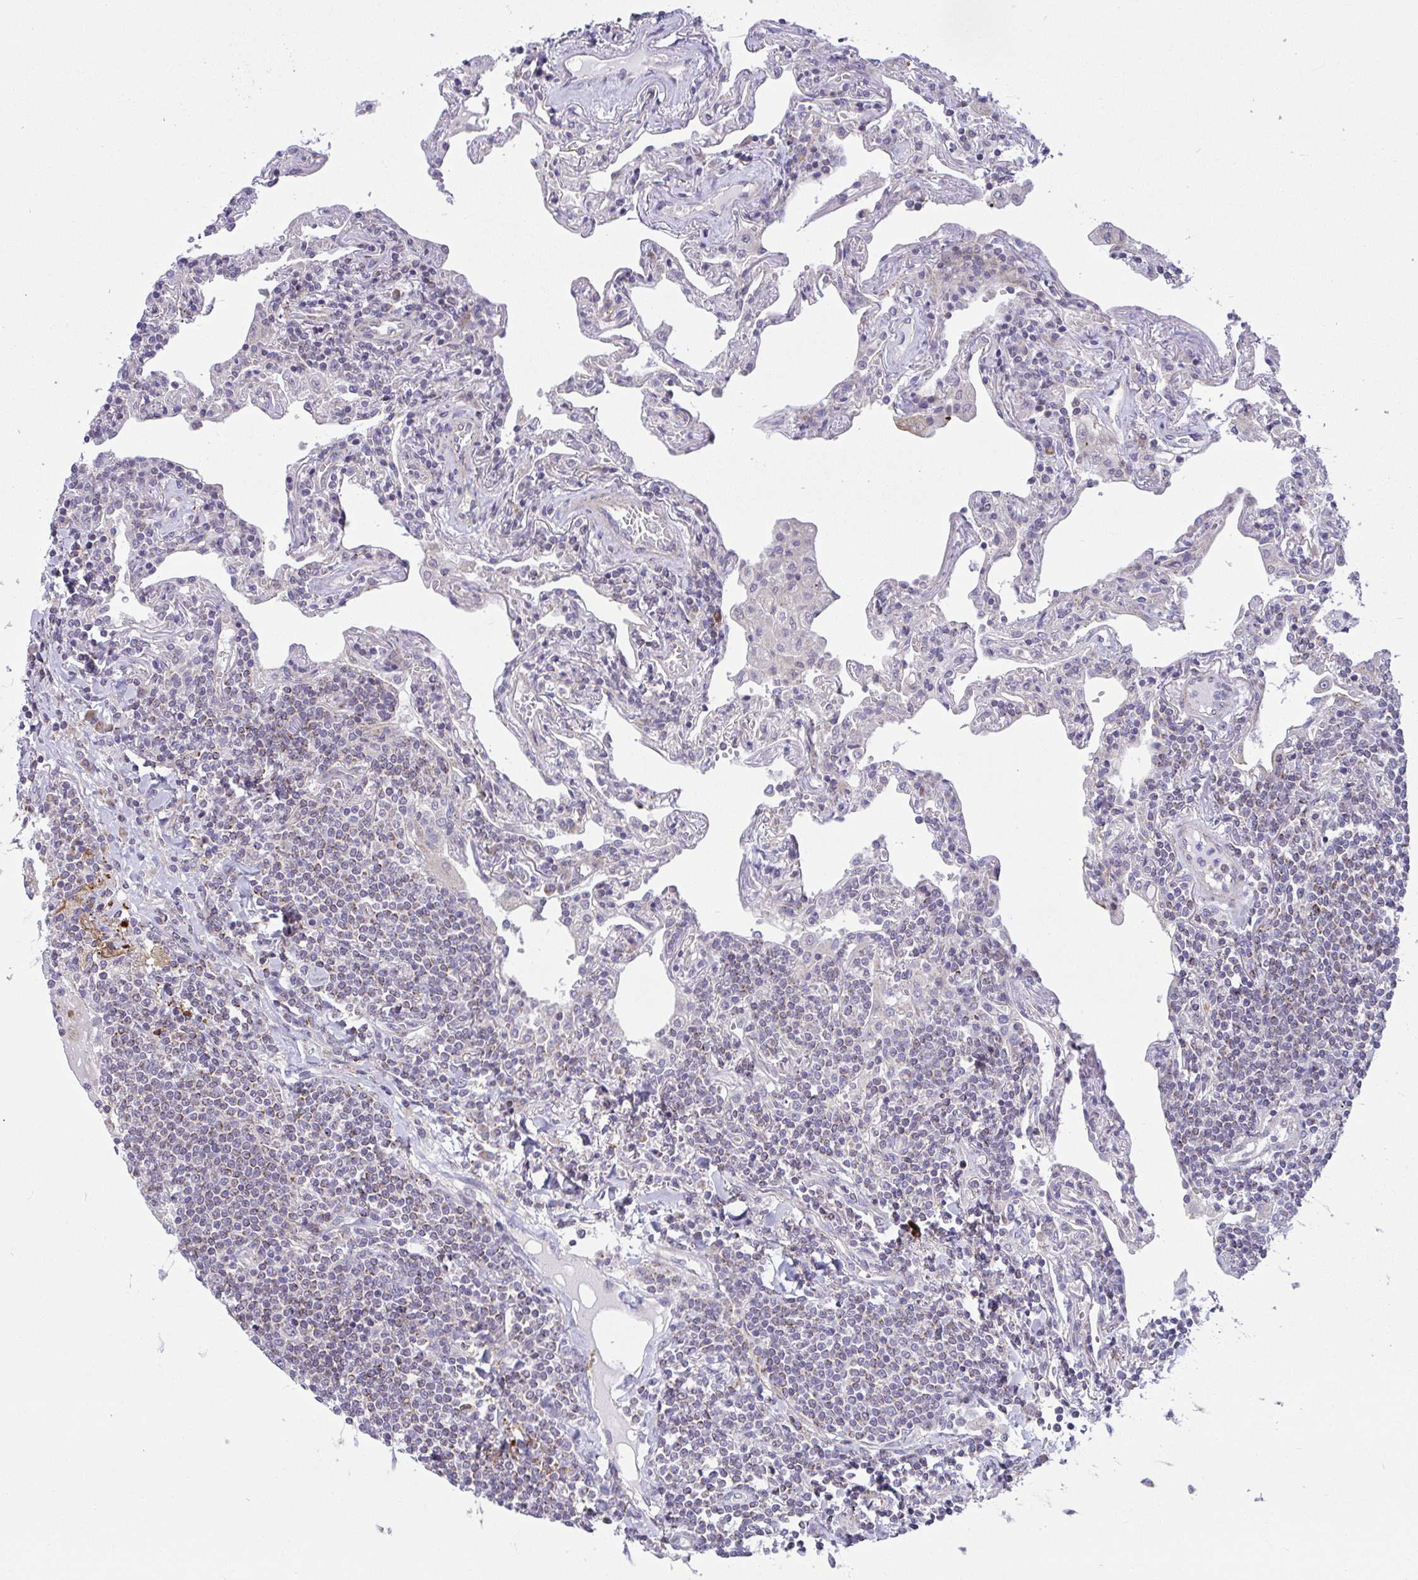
{"staining": {"intensity": "weak", "quantity": ">75%", "location": "cytoplasmic/membranous"}, "tissue": "lymphoma", "cell_type": "Tumor cells", "image_type": "cancer", "snomed": [{"axis": "morphology", "description": "Malignant lymphoma, non-Hodgkin's type, Low grade"}, {"axis": "topography", "description": "Lung"}], "caption": "Immunohistochemistry photomicrograph of neoplastic tissue: lymphoma stained using immunohistochemistry (IHC) displays low levels of weak protein expression localized specifically in the cytoplasmic/membranous of tumor cells, appearing as a cytoplasmic/membranous brown color.", "gene": "SRRM4", "patient": {"sex": "female", "age": 71}}